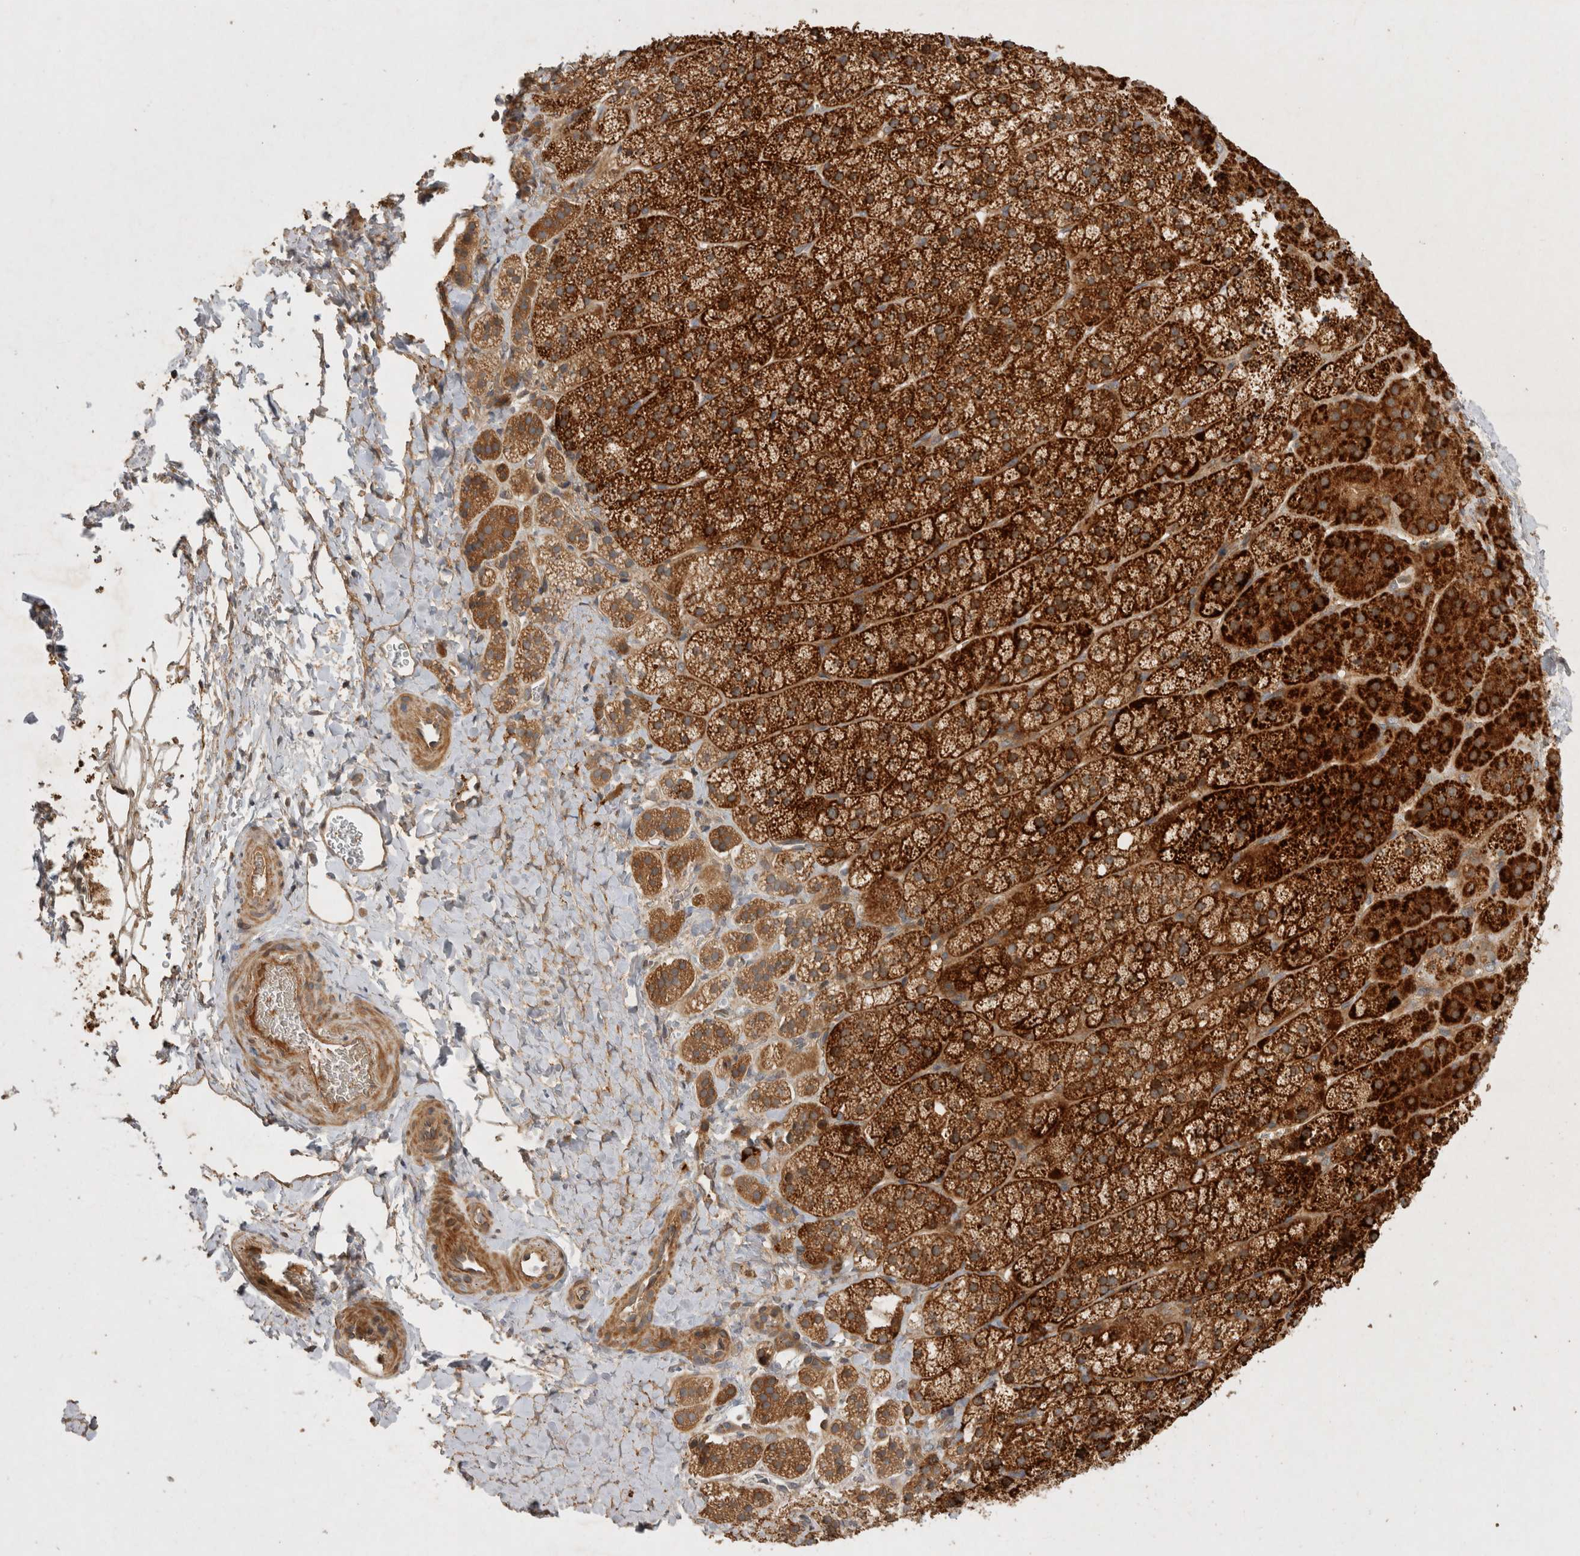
{"staining": {"intensity": "strong", "quantity": ">75%", "location": "cytoplasmic/membranous"}, "tissue": "adrenal gland", "cell_type": "Glandular cells", "image_type": "normal", "snomed": [{"axis": "morphology", "description": "Normal tissue, NOS"}, {"axis": "topography", "description": "Adrenal gland"}], "caption": "The micrograph shows a brown stain indicating the presence of a protein in the cytoplasmic/membranous of glandular cells in adrenal gland.", "gene": "PPP1R42", "patient": {"sex": "female", "age": 44}}